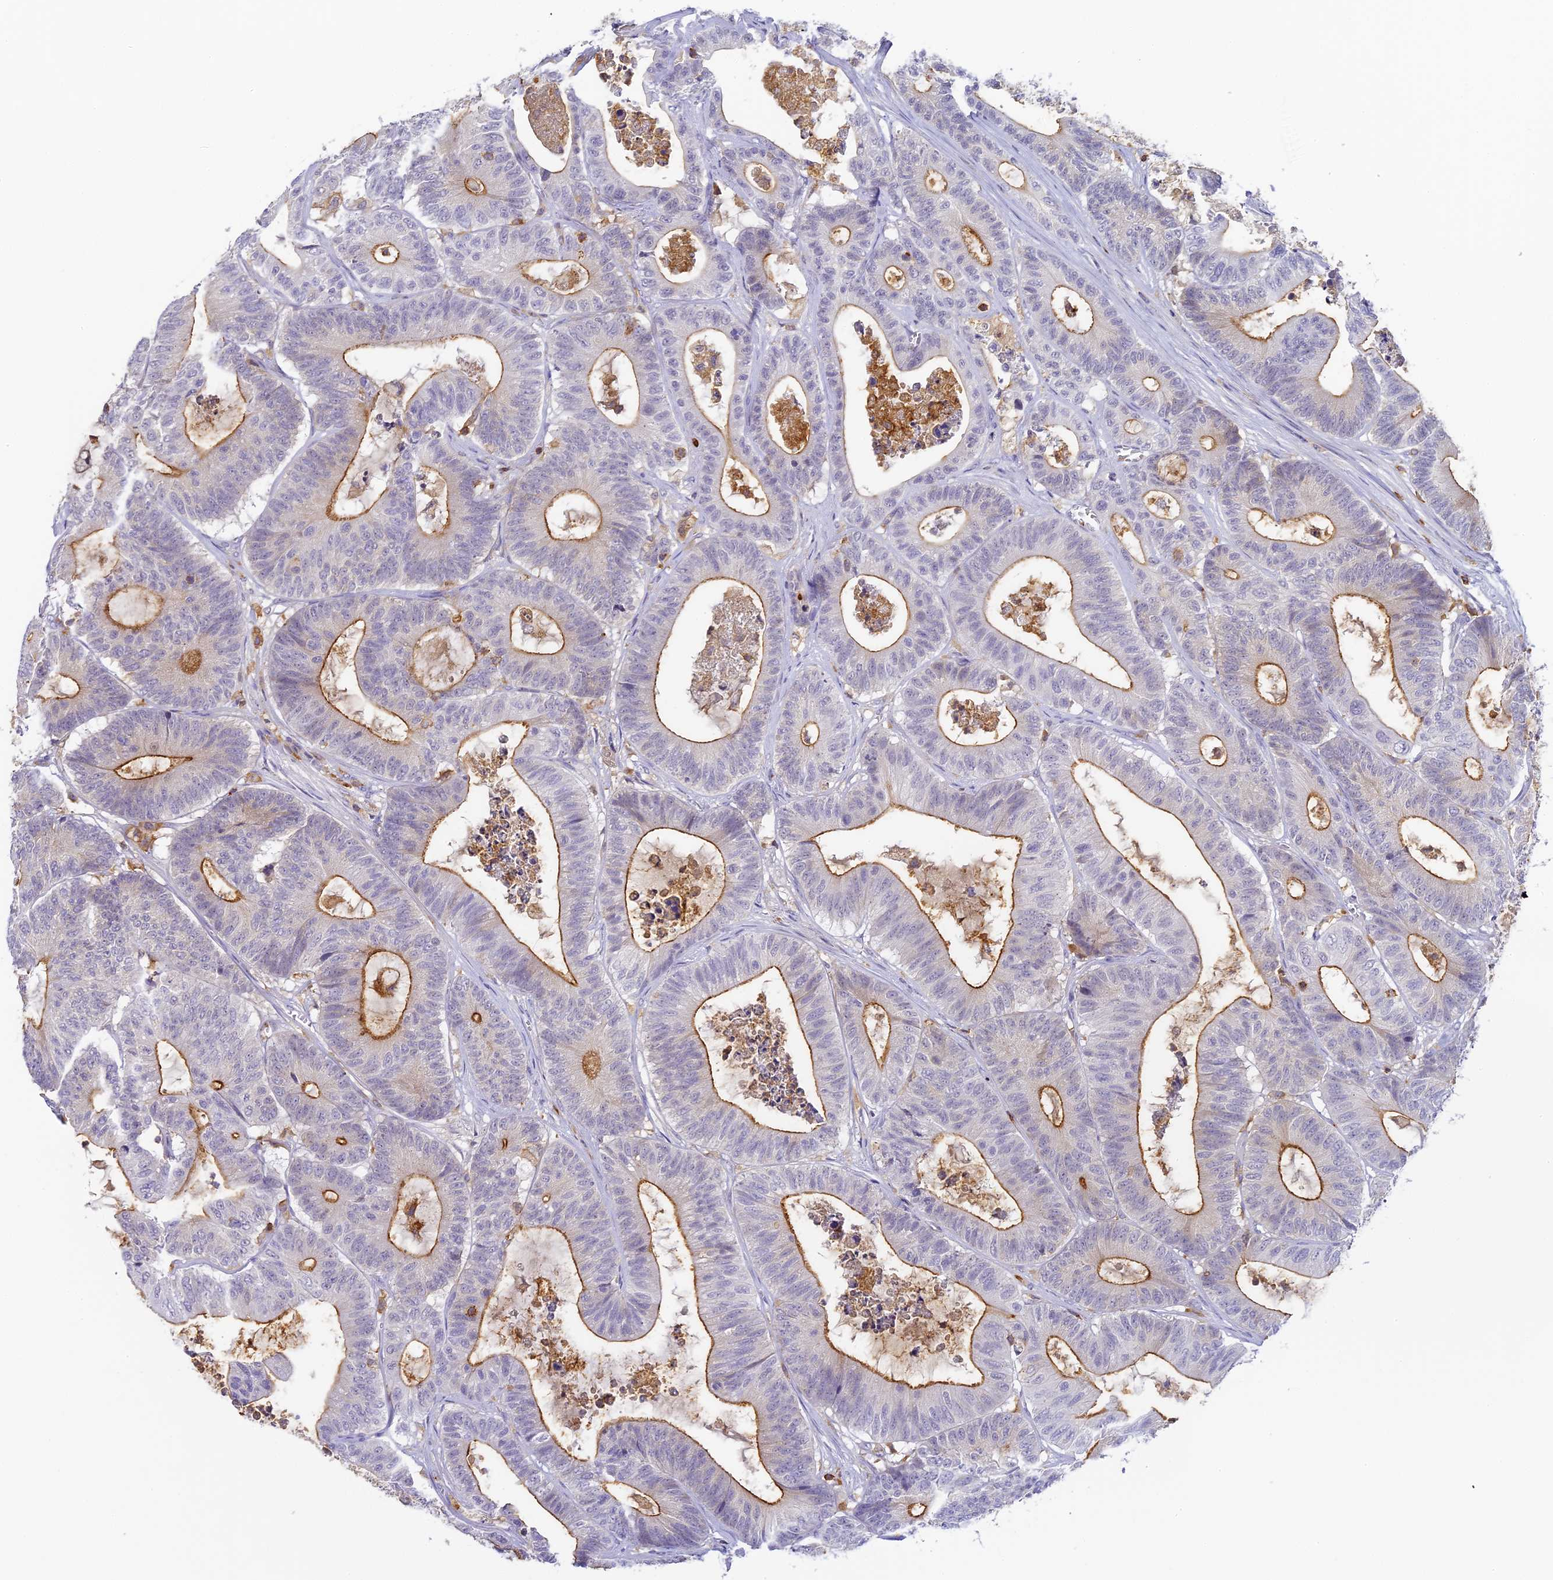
{"staining": {"intensity": "moderate", "quantity": "25%-75%", "location": "cytoplasmic/membranous"}, "tissue": "colorectal cancer", "cell_type": "Tumor cells", "image_type": "cancer", "snomed": [{"axis": "morphology", "description": "Adenocarcinoma, NOS"}, {"axis": "topography", "description": "Colon"}], "caption": "The immunohistochemical stain highlights moderate cytoplasmic/membranous expression in tumor cells of colorectal cancer (adenocarcinoma) tissue.", "gene": "FYB1", "patient": {"sex": "female", "age": 84}}